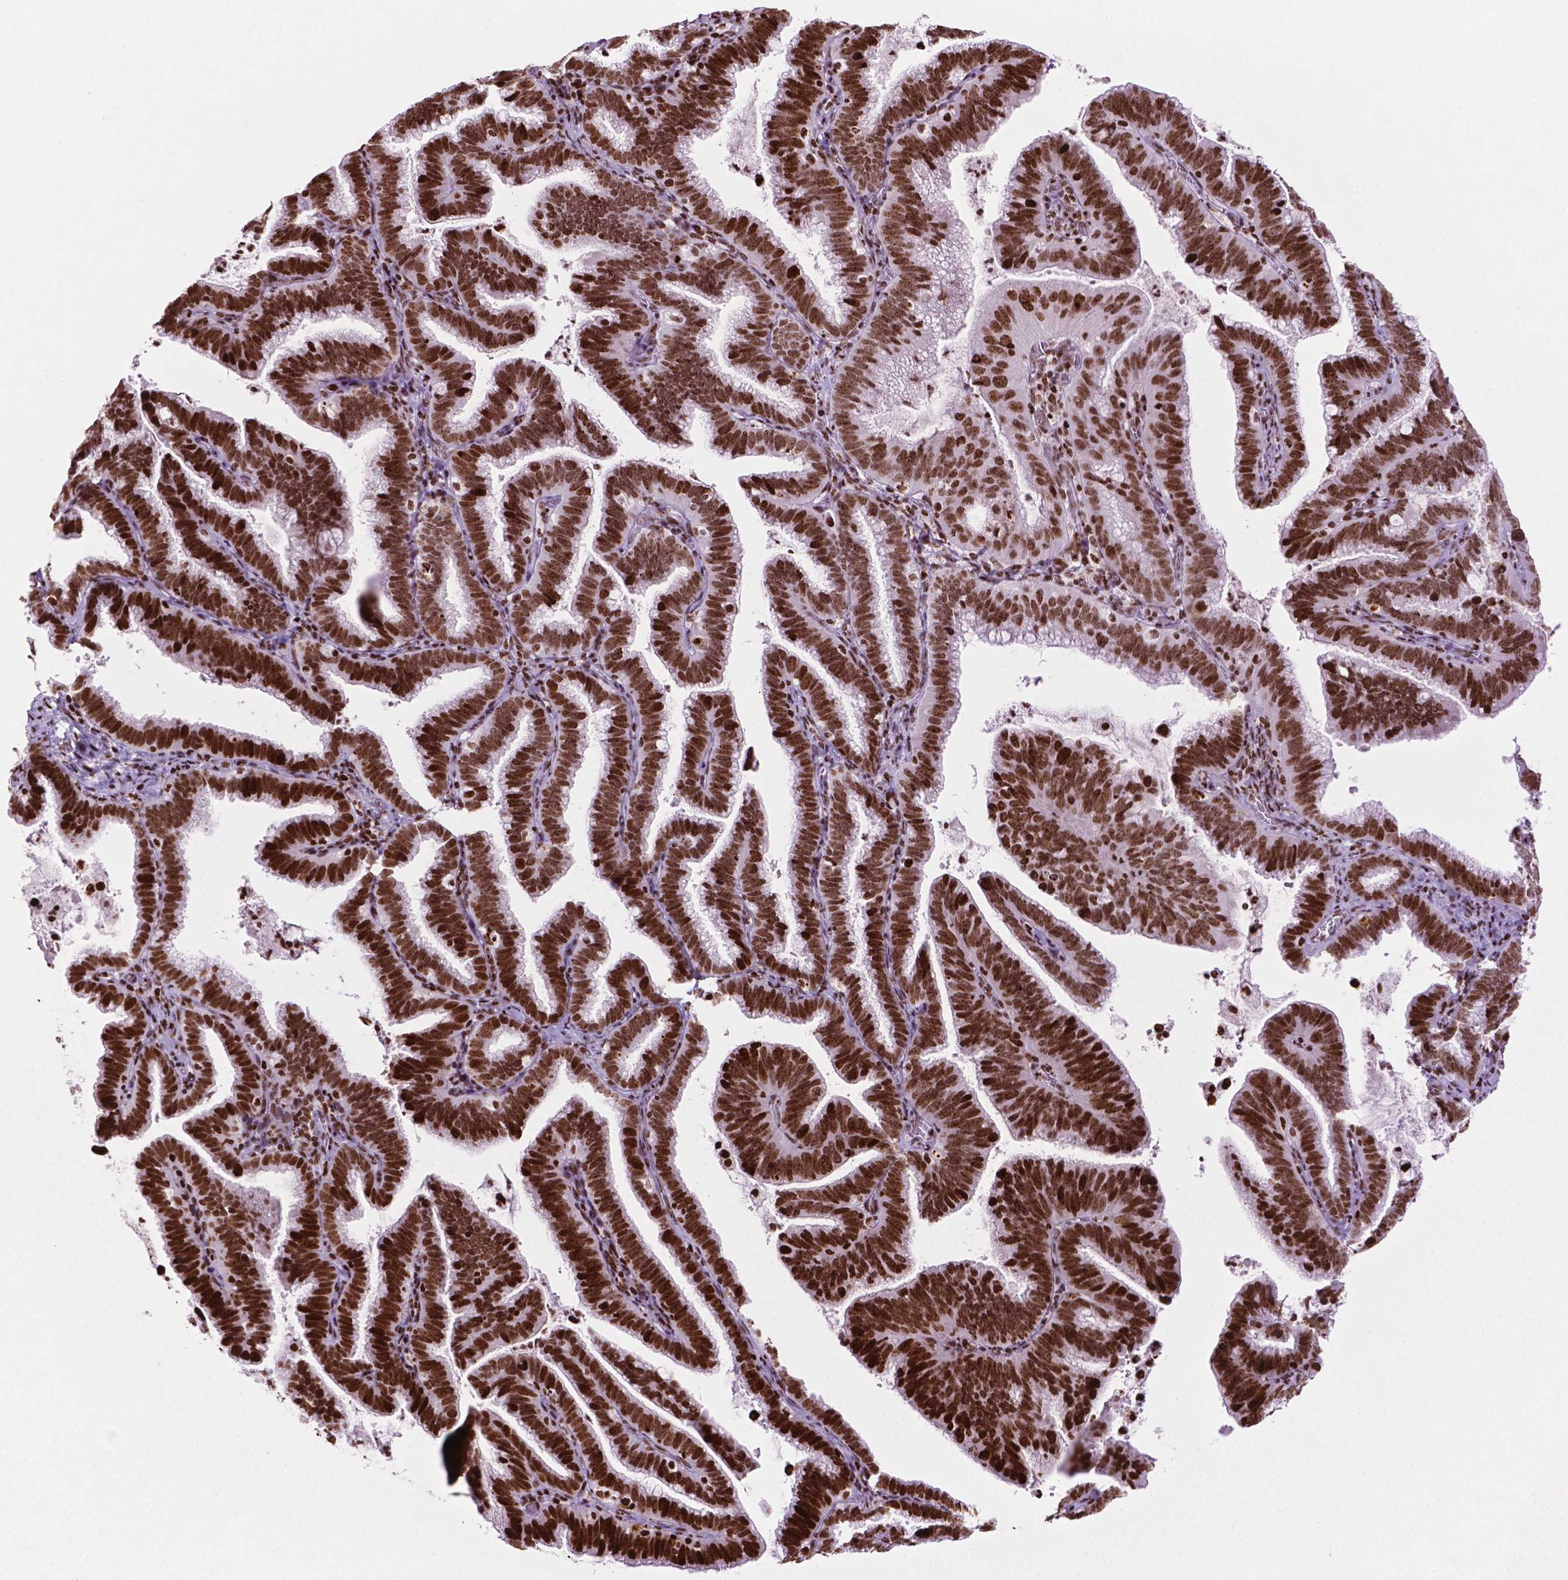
{"staining": {"intensity": "strong", "quantity": ">75%", "location": "nuclear"}, "tissue": "cervical cancer", "cell_type": "Tumor cells", "image_type": "cancer", "snomed": [{"axis": "morphology", "description": "Adenocarcinoma, NOS"}, {"axis": "topography", "description": "Cervix"}], "caption": "Cervical cancer (adenocarcinoma) was stained to show a protein in brown. There is high levels of strong nuclear expression in about >75% of tumor cells. (IHC, brightfield microscopy, high magnification).", "gene": "TMEM250", "patient": {"sex": "female", "age": 61}}